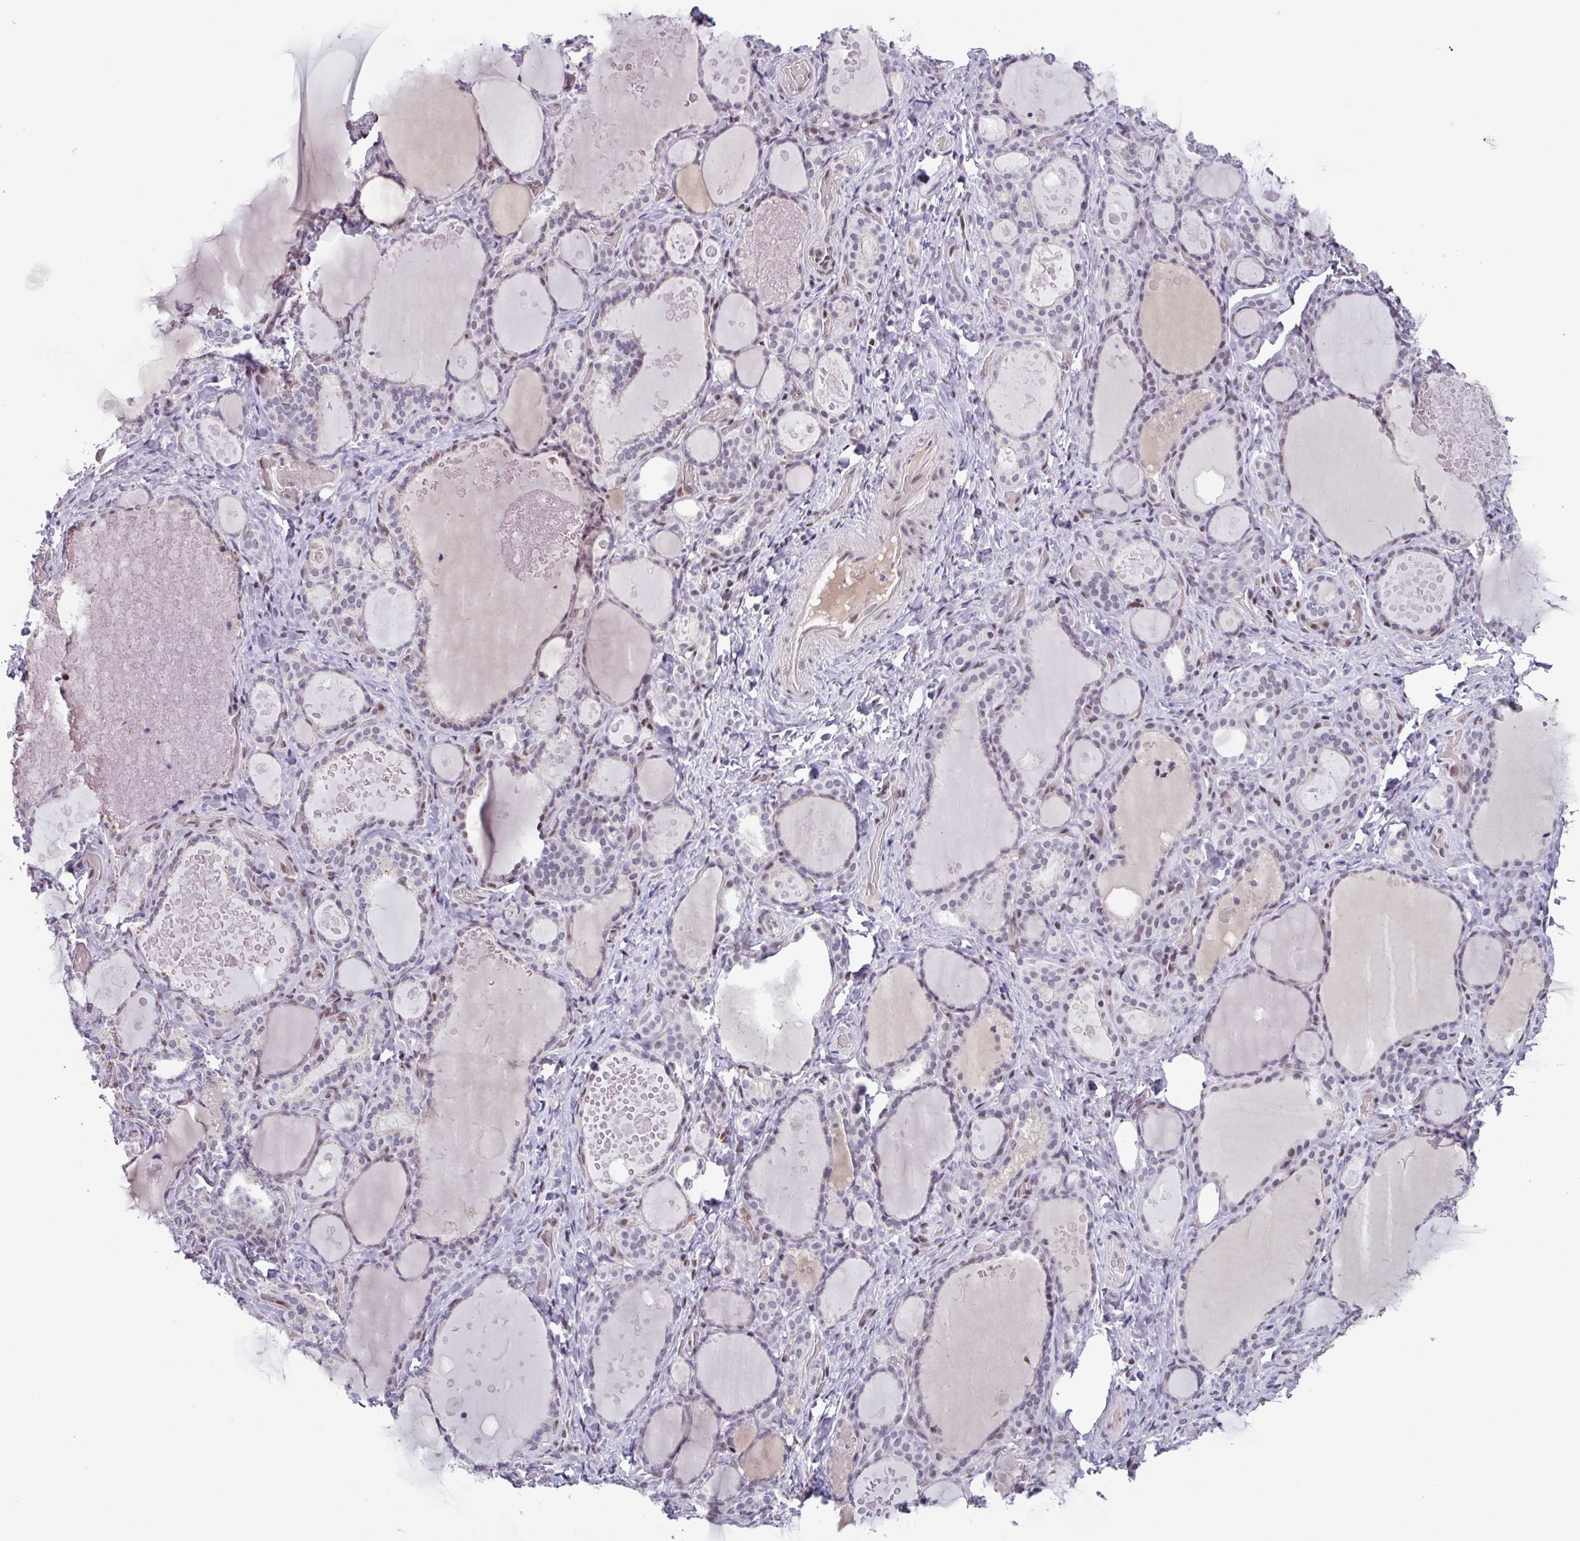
{"staining": {"intensity": "negative", "quantity": "none", "location": "none"}, "tissue": "thyroid gland", "cell_type": "Glandular cells", "image_type": "normal", "snomed": [{"axis": "morphology", "description": "Normal tissue, NOS"}, {"axis": "topography", "description": "Thyroid gland"}], "caption": "Immunohistochemical staining of unremarkable human thyroid gland shows no significant positivity in glandular cells.", "gene": "ZNF575", "patient": {"sex": "female", "age": 46}}